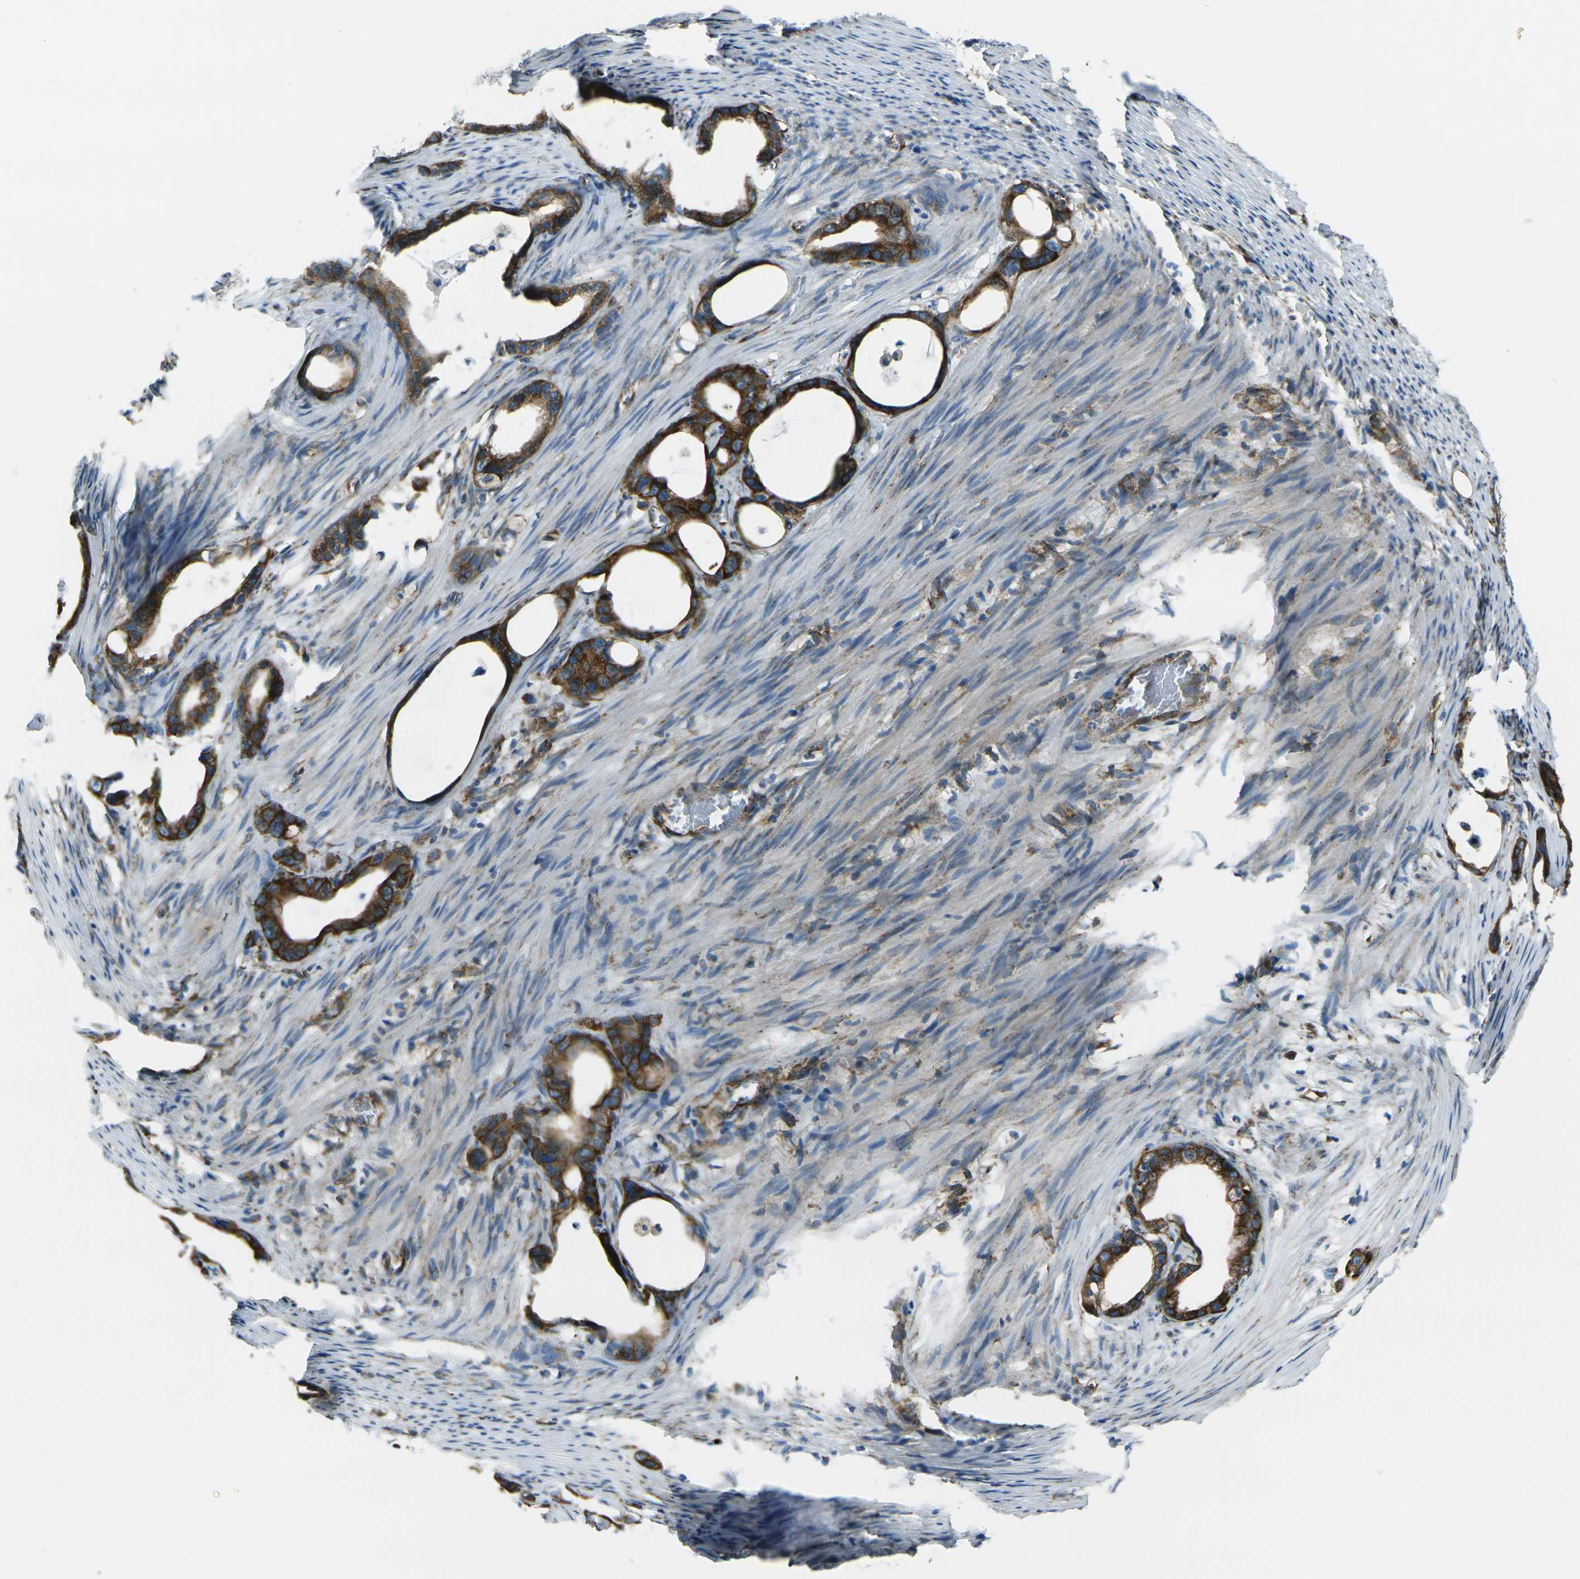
{"staining": {"intensity": "strong", "quantity": ">75%", "location": "cytoplasmic/membranous"}, "tissue": "stomach cancer", "cell_type": "Tumor cells", "image_type": "cancer", "snomed": [{"axis": "morphology", "description": "Adenocarcinoma, NOS"}, {"axis": "topography", "description": "Stomach"}], "caption": "Brown immunohistochemical staining in adenocarcinoma (stomach) exhibits strong cytoplasmic/membranous positivity in approximately >75% of tumor cells. The protein of interest is shown in brown color, while the nuclei are stained blue.", "gene": "CELSR2", "patient": {"sex": "female", "age": 75}}